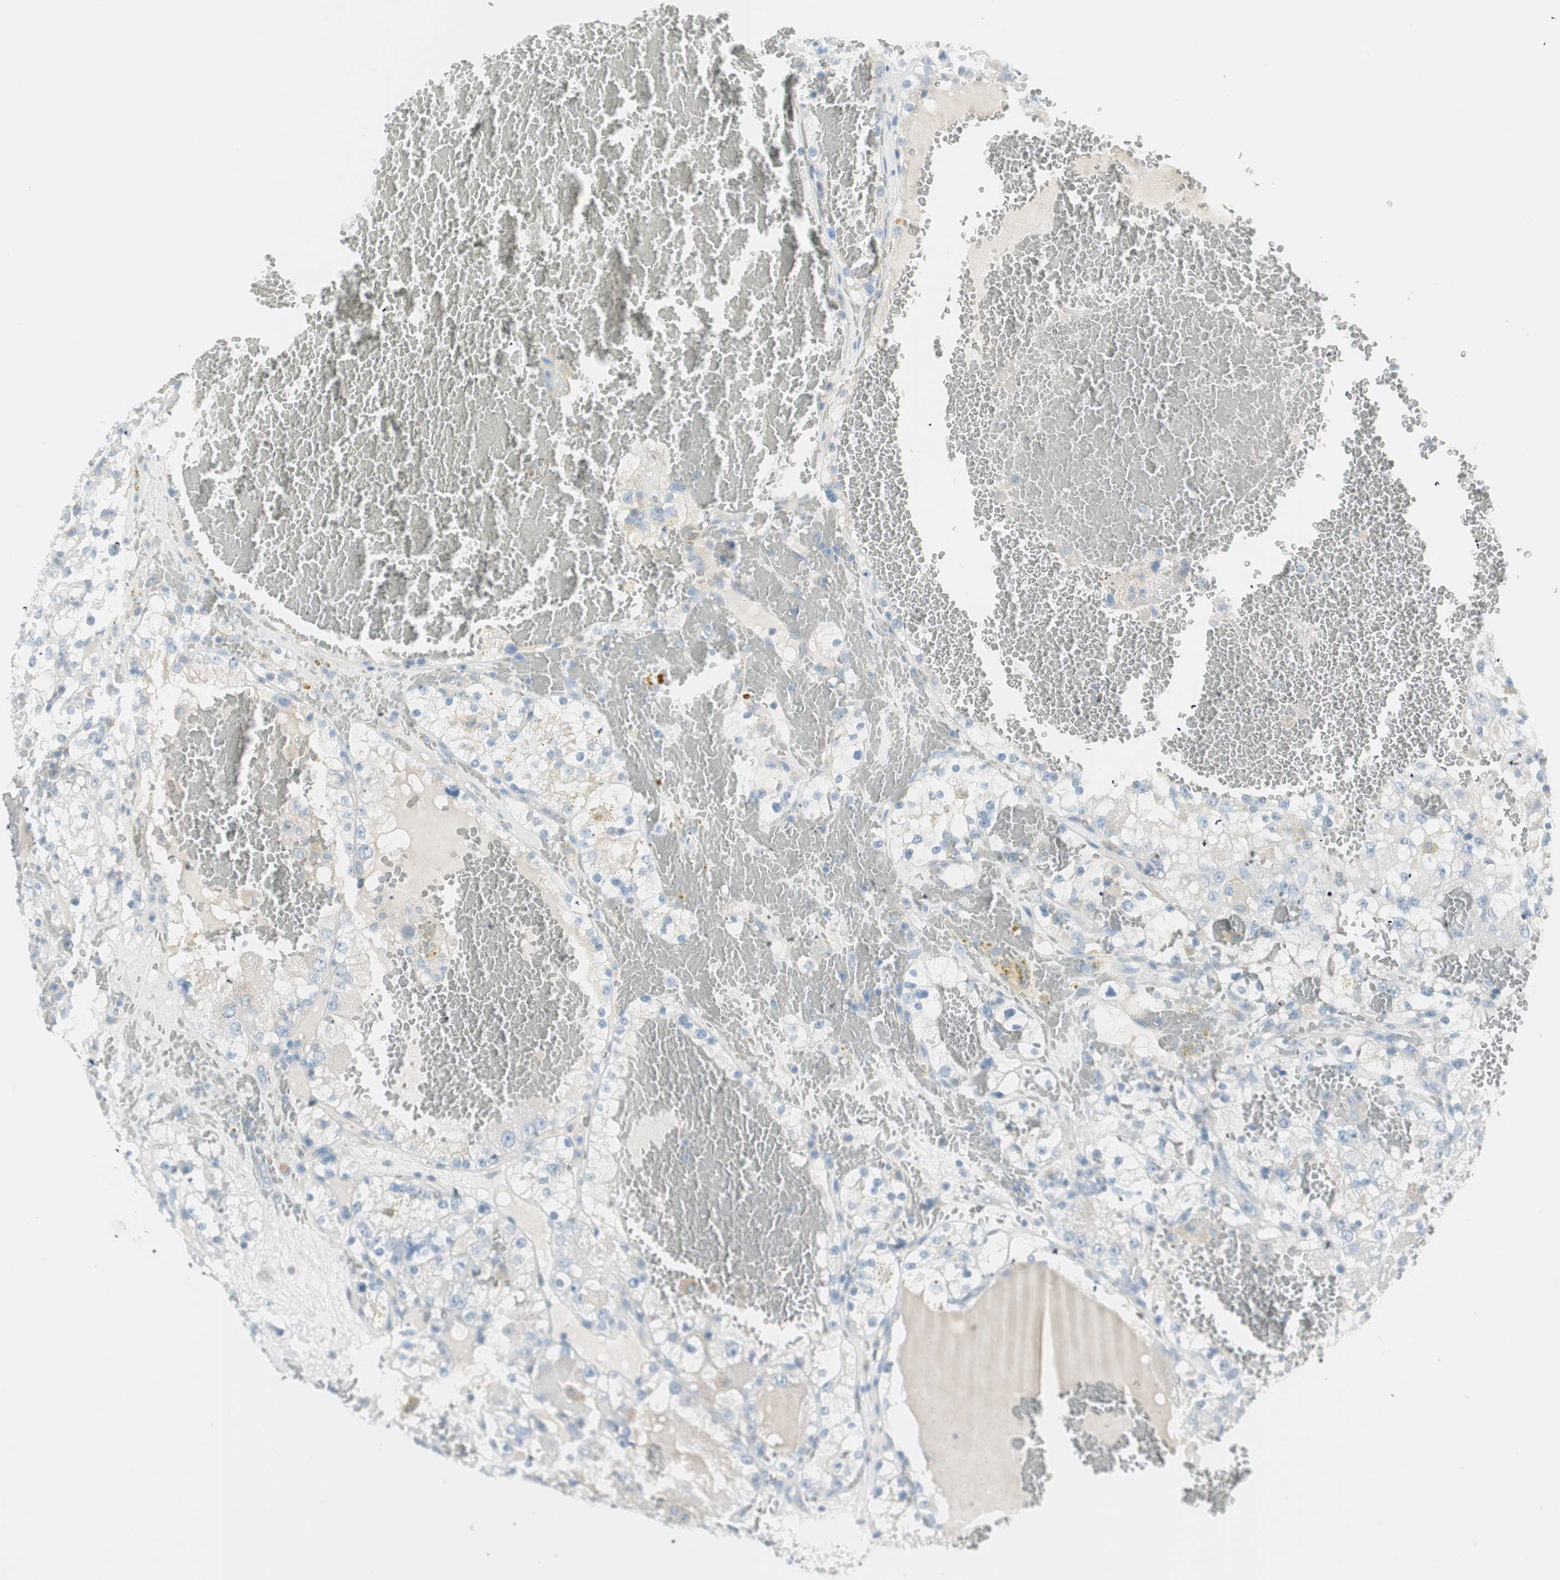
{"staining": {"intensity": "negative", "quantity": "none", "location": "none"}, "tissue": "renal cancer", "cell_type": "Tumor cells", "image_type": "cancer", "snomed": [{"axis": "morphology", "description": "Normal tissue, NOS"}, {"axis": "morphology", "description": "Adenocarcinoma, NOS"}, {"axis": "topography", "description": "Kidney"}], "caption": "High power microscopy micrograph of an immunohistochemistry (IHC) histopathology image of renal cancer (adenocarcinoma), revealing no significant positivity in tumor cells.", "gene": "ITLN2", "patient": {"sex": "male", "age": 61}}